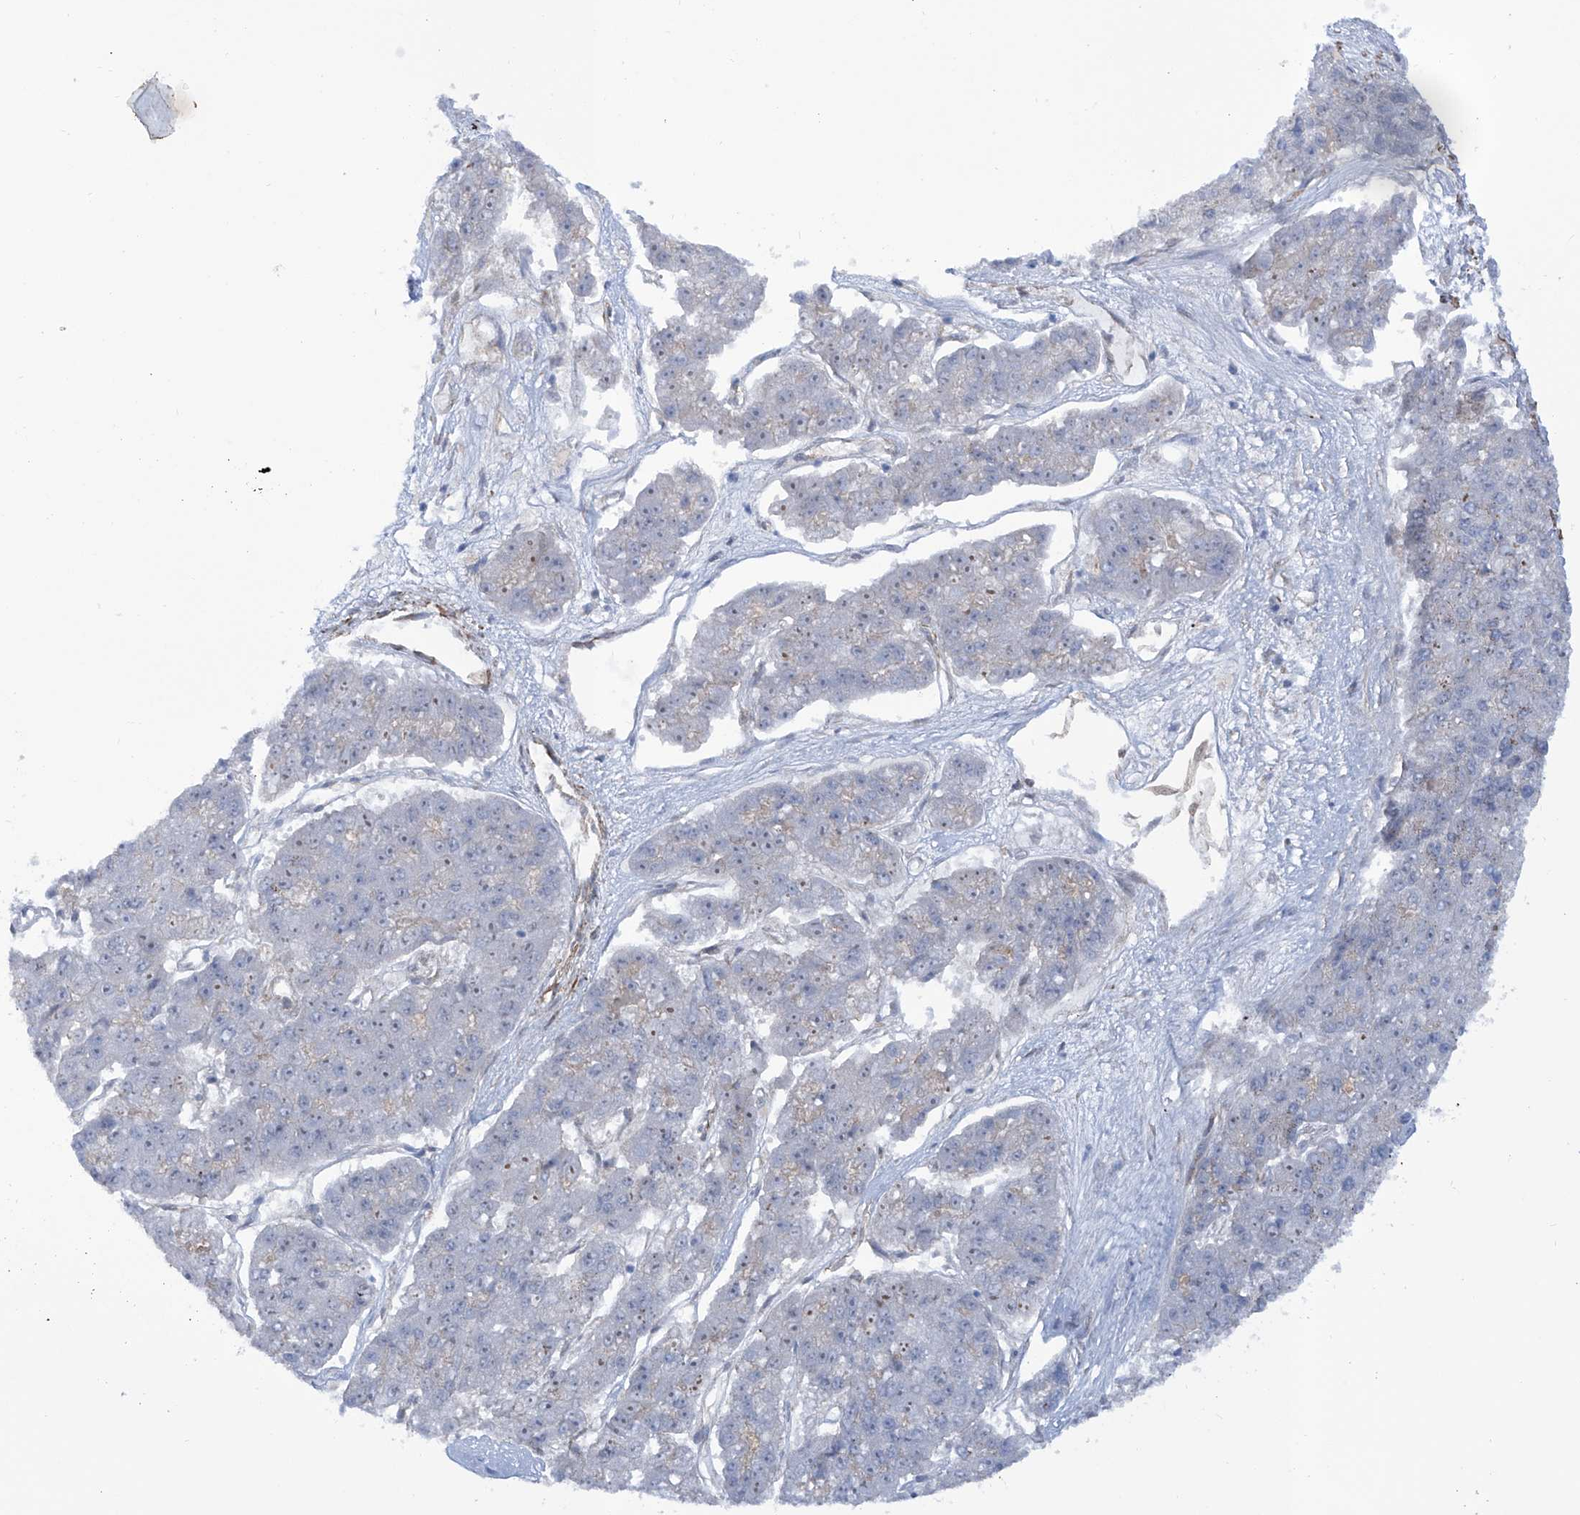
{"staining": {"intensity": "negative", "quantity": "none", "location": "none"}, "tissue": "pancreatic cancer", "cell_type": "Tumor cells", "image_type": "cancer", "snomed": [{"axis": "morphology", "description": "Adenocarcinoma, NOS"}, {"axis": "topography", "description": "Pancreas"}], "caption": "DAB immunohistochemical staining of pancreatic adenocarcinoma demonstrates no significant staining in tumor cells. The staining was performed using DAB to visualize the protein expression in brown, while the nuclei were stained in blue with hematoxylin (Magnification: 20x).", "gene": "ZNF490", "patient": {"sex": "male", "age": 50}}